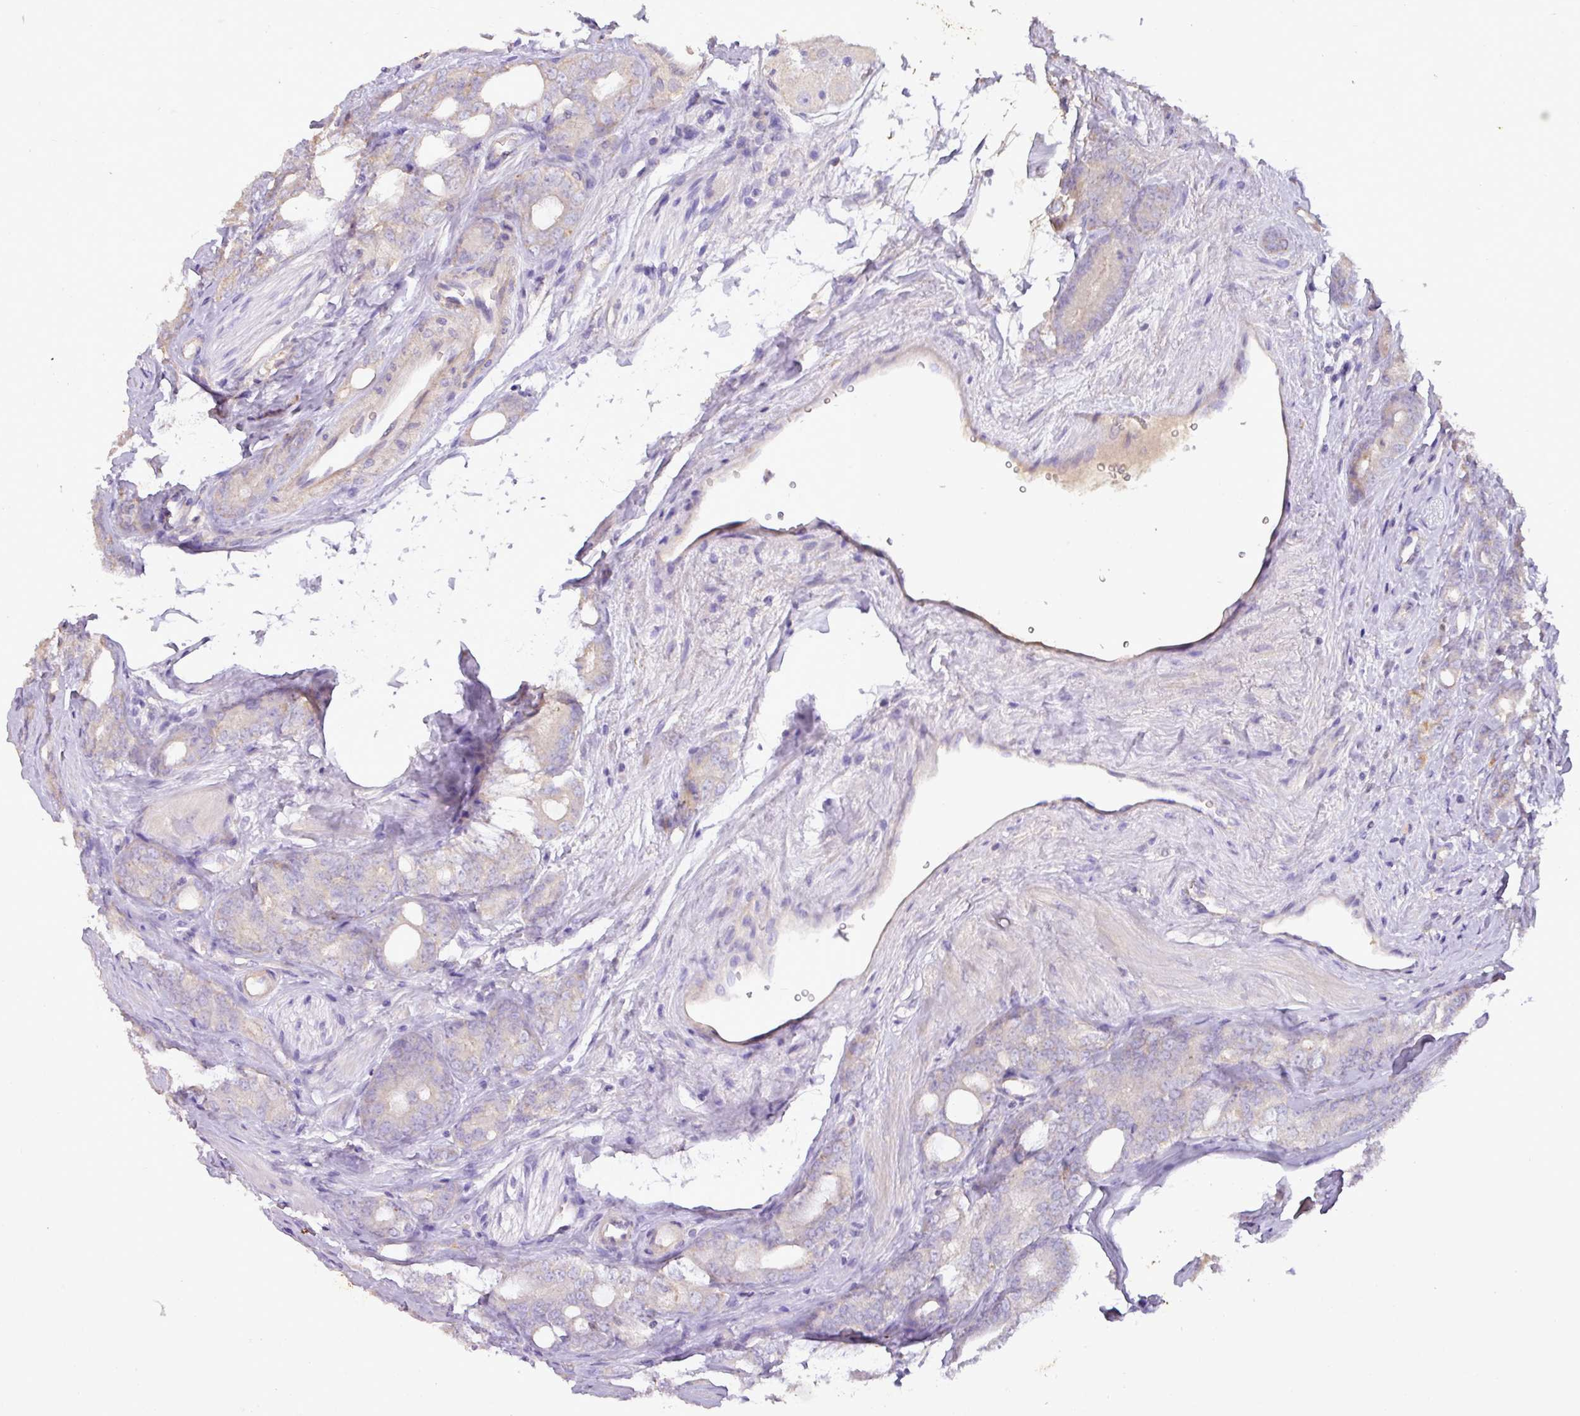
{"staining": {"intensity": "negative", "quantity": "none", "location": "none"}, "tissue": "prostate cancer", "cell_type": "Tumor cells", "image_type": "cancer", "snomed": [{"axis": "morphology", "description": "Adenocarcinoma, High grade"}, {"axis": "topography", "description": "Prostate"}], "caption": "Immunohistochemistry of prostate cancer (high-grade adenocarcinoma) demonstrates no staining in tumor cells.", "gene": "AGR3", "patient": {"sex": "male", "age": 62}}